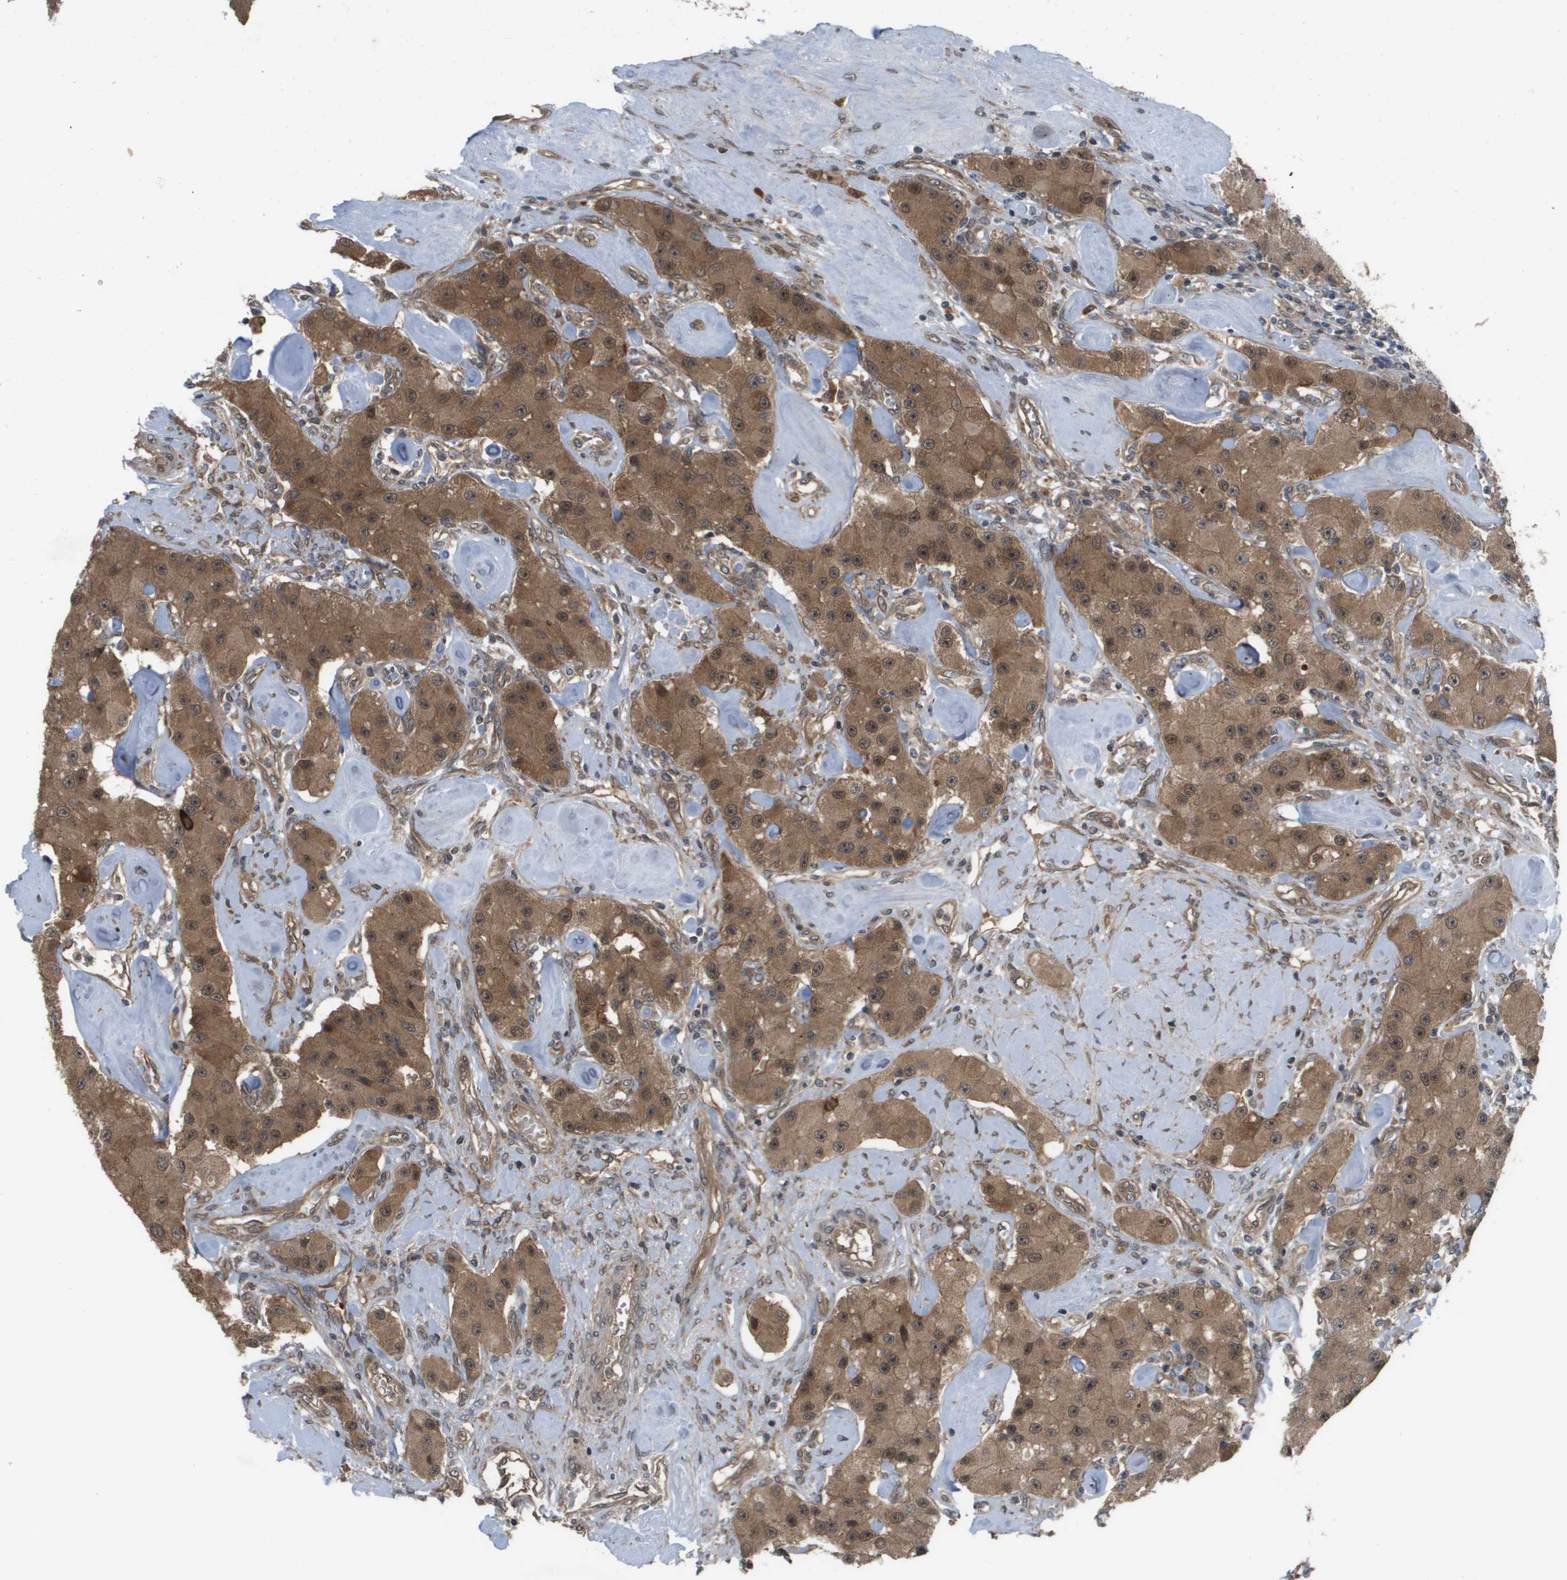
{"staining": {"intensity": "moderate", "quantity": ">75%", "location": "cytoplasmic/membranous,nuclear"}, "tissue": "carcinoid", "cell_type": "Tumor cells", "image_type": "cancer", "snomed": [{"axis": "morphology", "description": "Carcinoid, malignant, NOS"}, {"axis": "topography", "description": "Pancreas"}], "caption": "This is a micrograph of IHC staining of carcinoid, which shows moderate expression in the cytoplasmic/membranous and nuclear of tumor cells.", "gene": "CTPS2", "patient": {"sex": "male", "age": 41}}